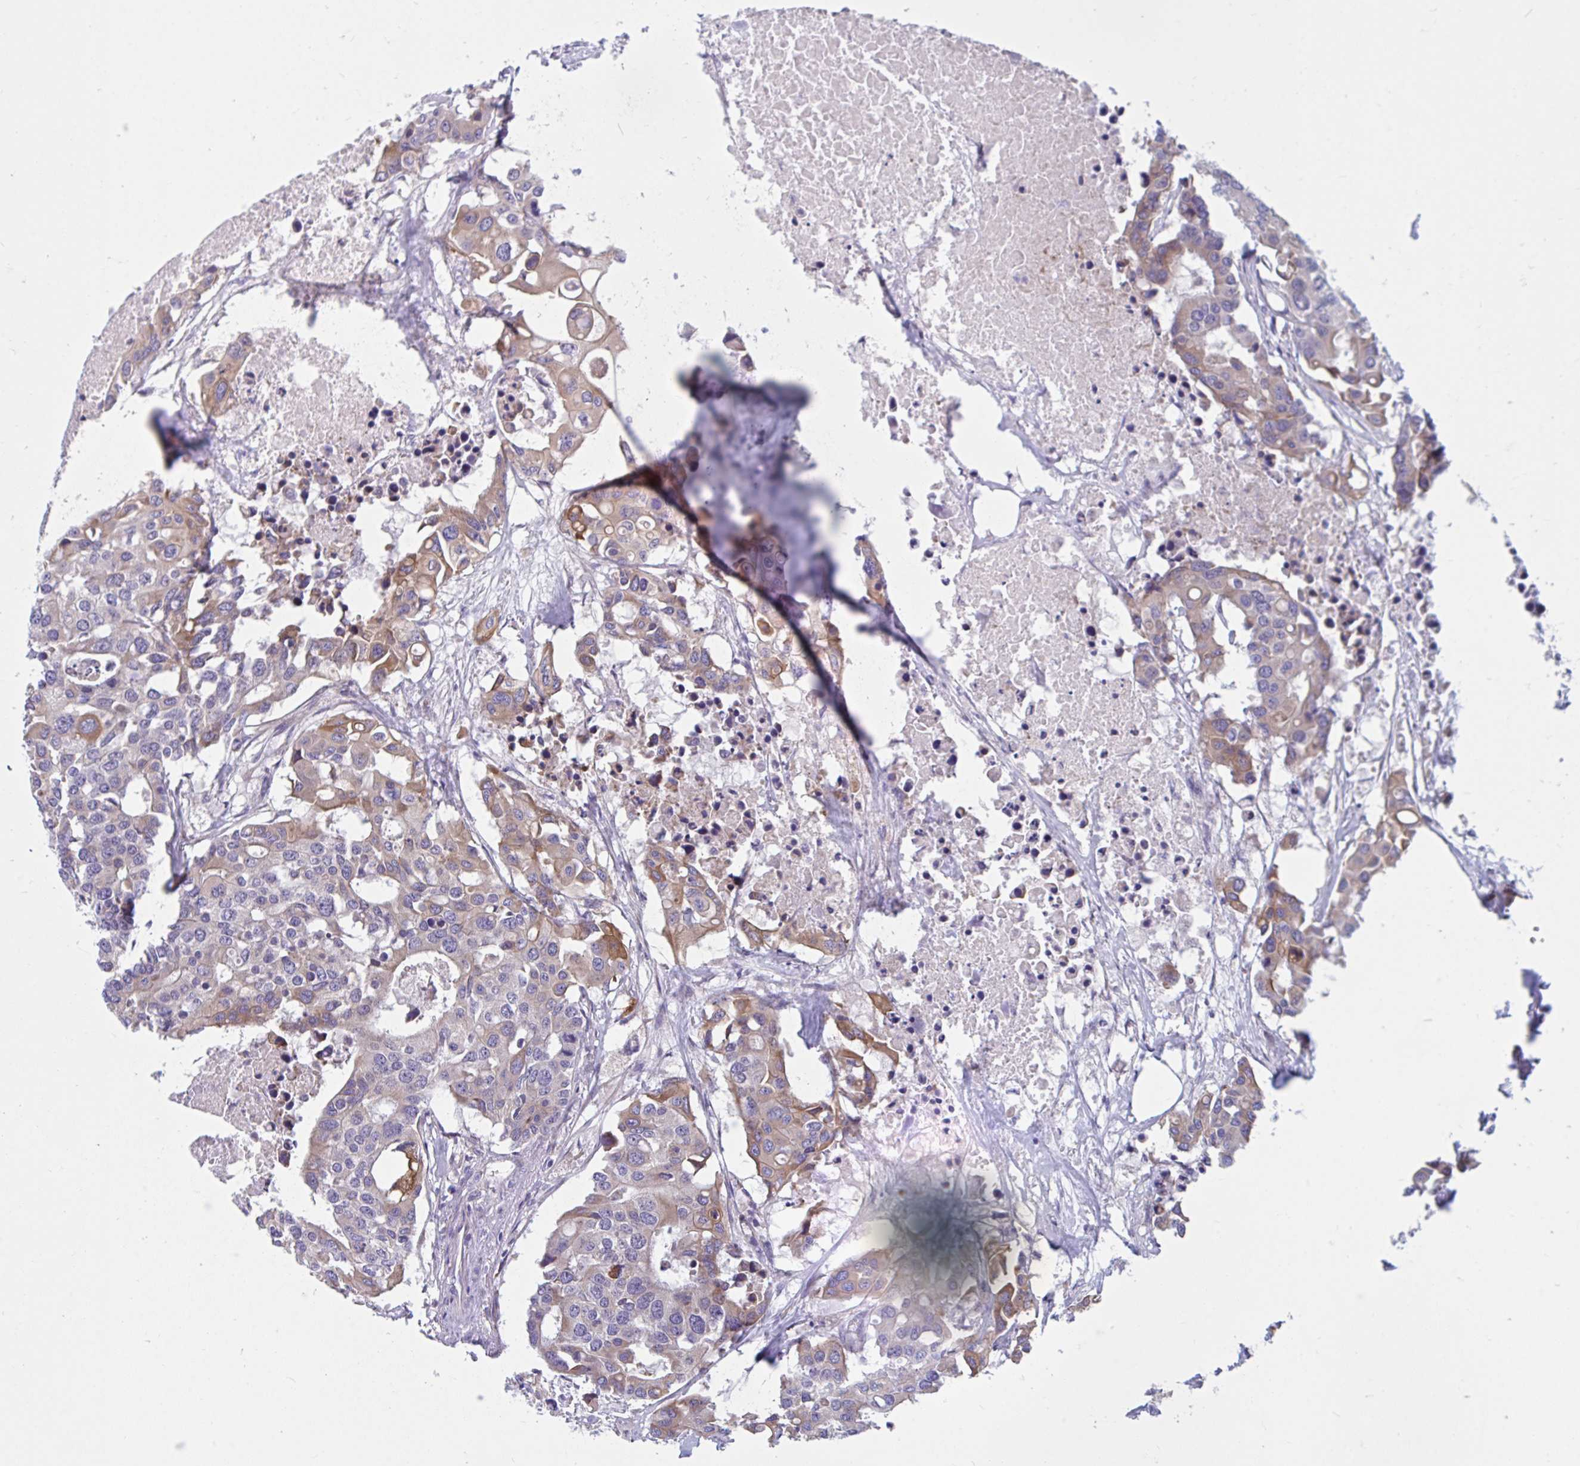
{"staining": {"intensity": "moderate", "quantity": "<25%", "location": "cytoplasmic/membranous"}, "tissue": "colorectal cancer", "cell_type": "Tumor cells", "image_type": "cancer", "snomed": [{"axis": "morphology", "description": "Adenocarcinoma, NOS"}, {"axis": "topography", "description": "Colon"}], "caption": "Colorectal adenocarcinoma was stained to show a protein in brown. There is low levels of moderate cytoplasmic/membranous staining in approximately <25% of tumor cells.", "gene": "WBP1", "patient": {"sex": "male", "age": 77}}